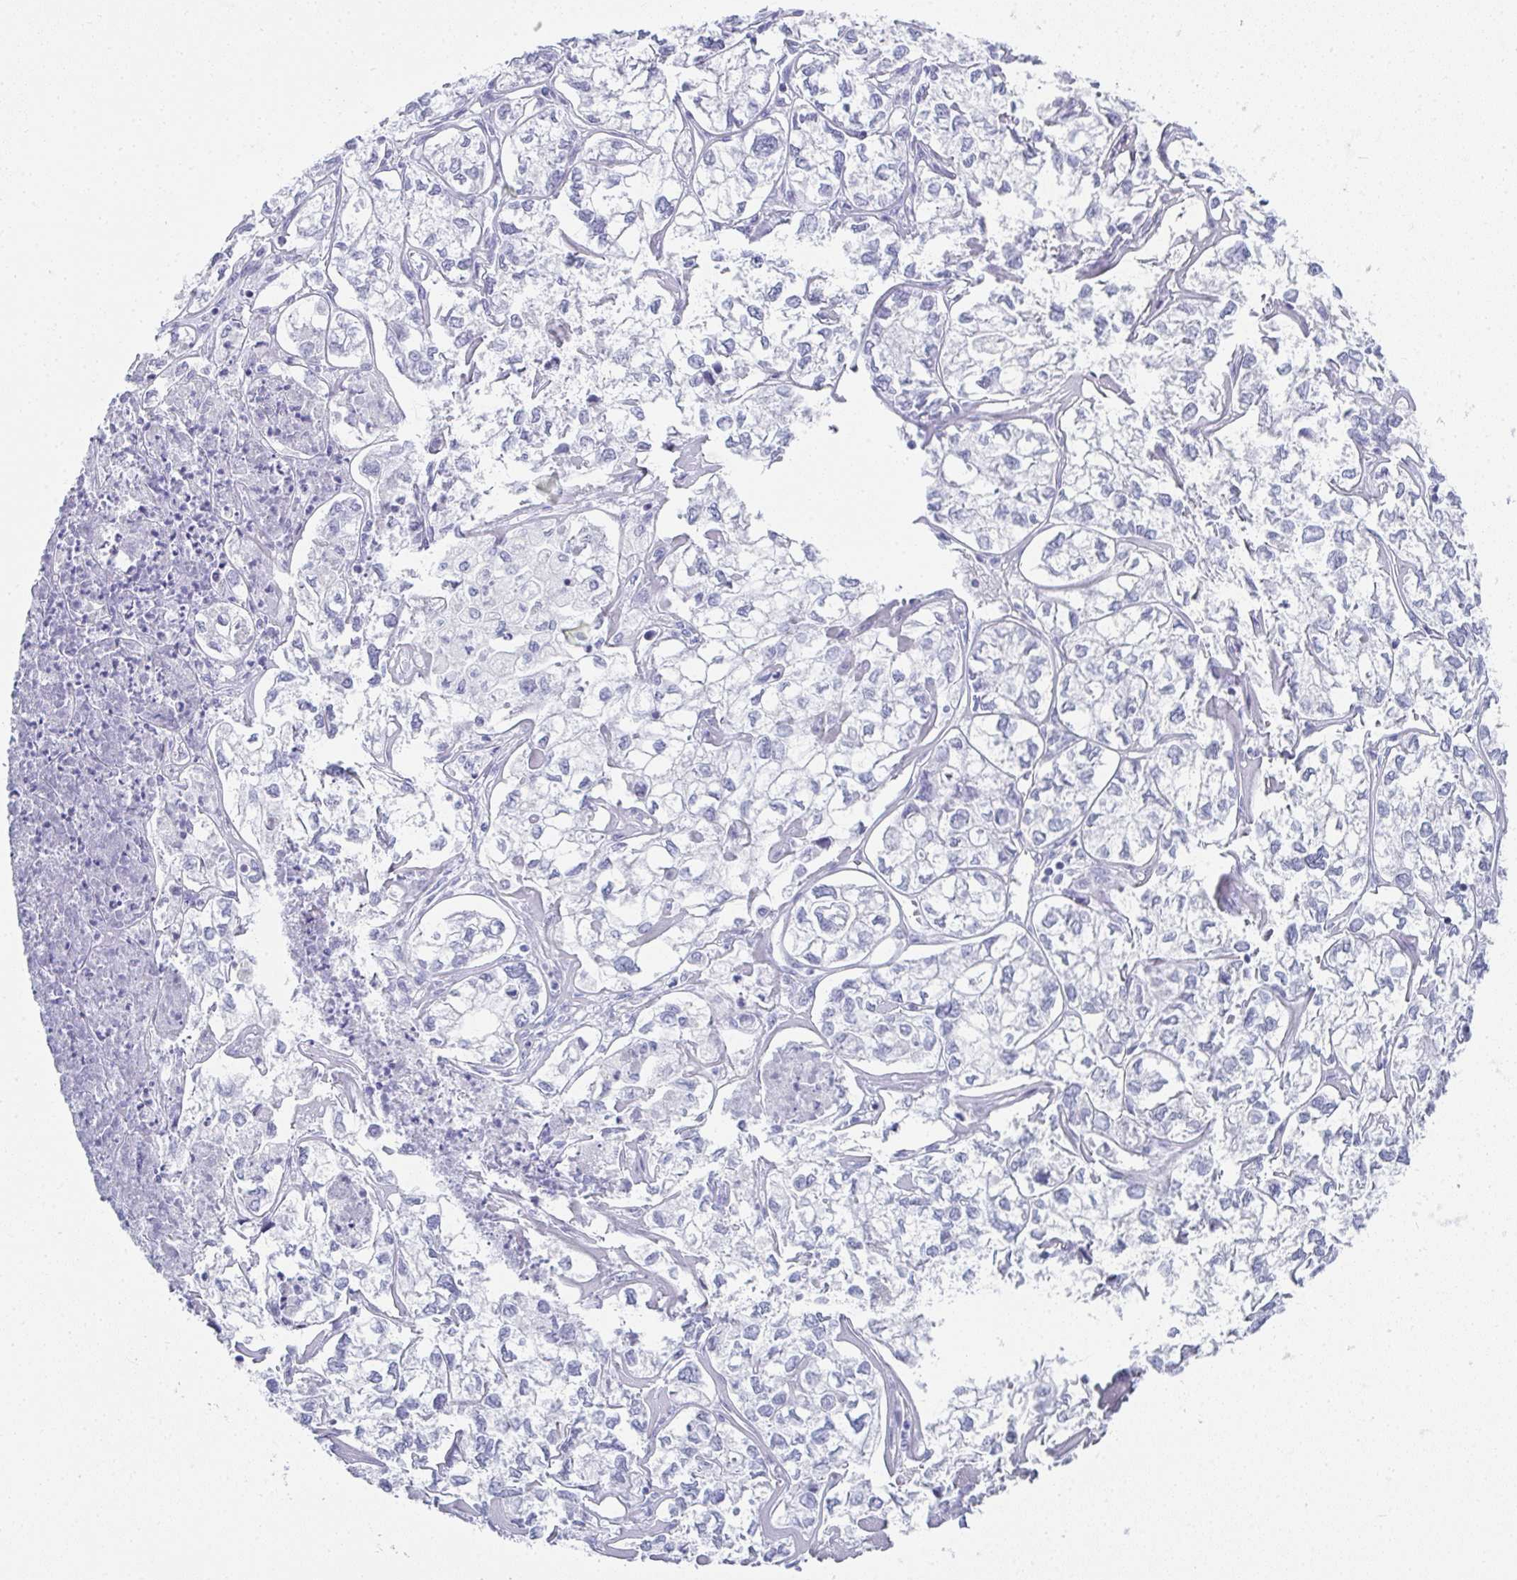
{"staining": {"intensity": "negative", "quantity": "none", "location": "none"}, "tissue": "ovarian cancer", "cell_type": "Tumor cells", "image_type": "cancer", "snomed": [{"axis": "morphology", "description": "Carcinoma, endometroid"}, {"axis": "topography", "description": "Ovary"}], "caption": "DAB (3,3'-diaminobenzidine) immunohistochemical staining of human ovarian cancer displays no significant staining in tumor cells.", "gene": "SYCP1", "patient": {"sex": "female", "age": 64}}